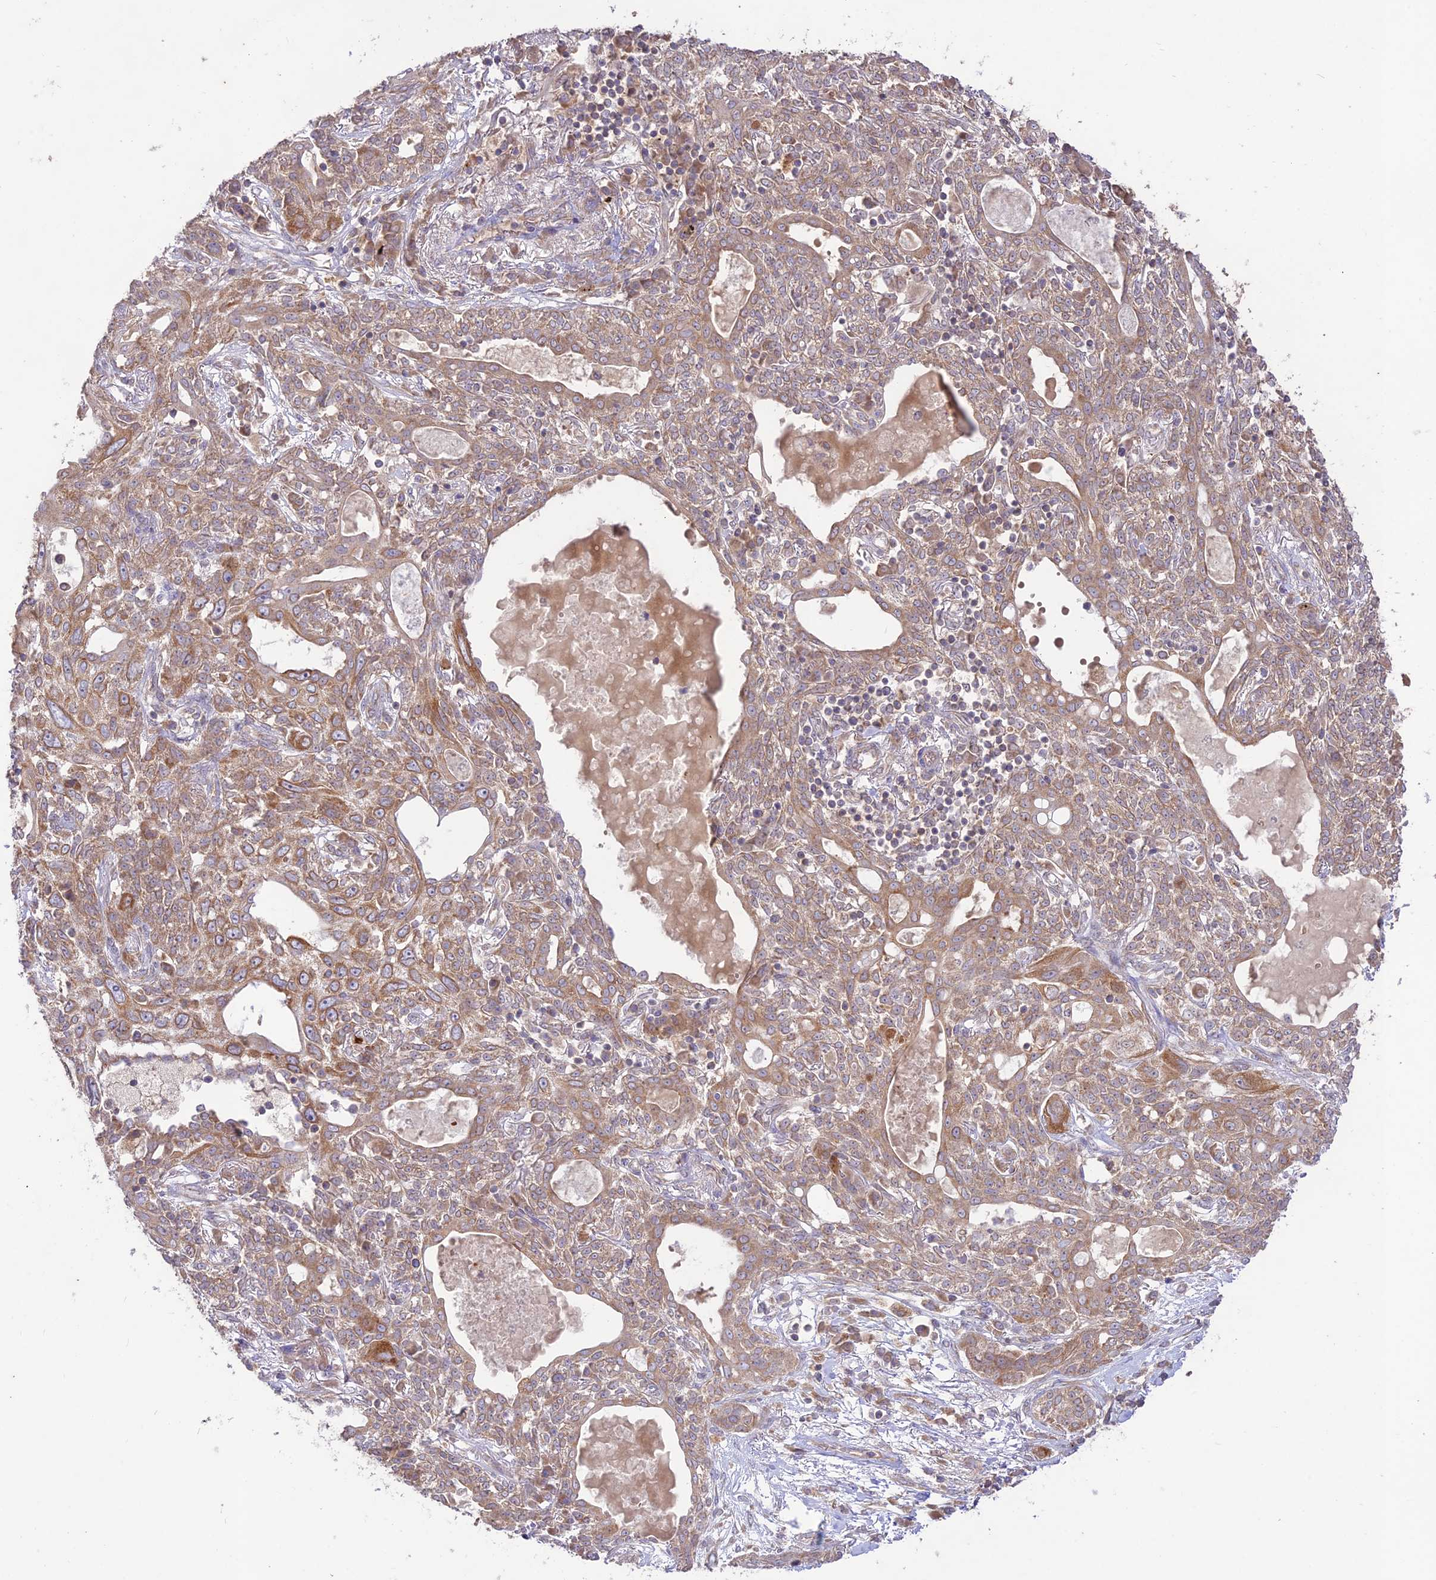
{"staining": {"intensity": "moderate", "quantity": ">75%", "location": "cytoplasmic/membranous"}, "tissue": "lung cancer", "cell_type": "Tumor cells", "image_type": "cancer", "snomed": [{"axis": "morphology", "description": "Squamous cell carcinoma, NOS"}, {"axis": "topography", "description": "Lung"}], "caption": "Tumor cells exhibit medium levels of moderate cytoplasmic/membranous staining in approximately >75% of cells in squamous cell carcinoma (lung). Immunohistochemistry stains the protein of interest in brown and the nuclei are stained blue.", "gene": "TMEM259", "patient": {"sex": "female", "age": 70}}